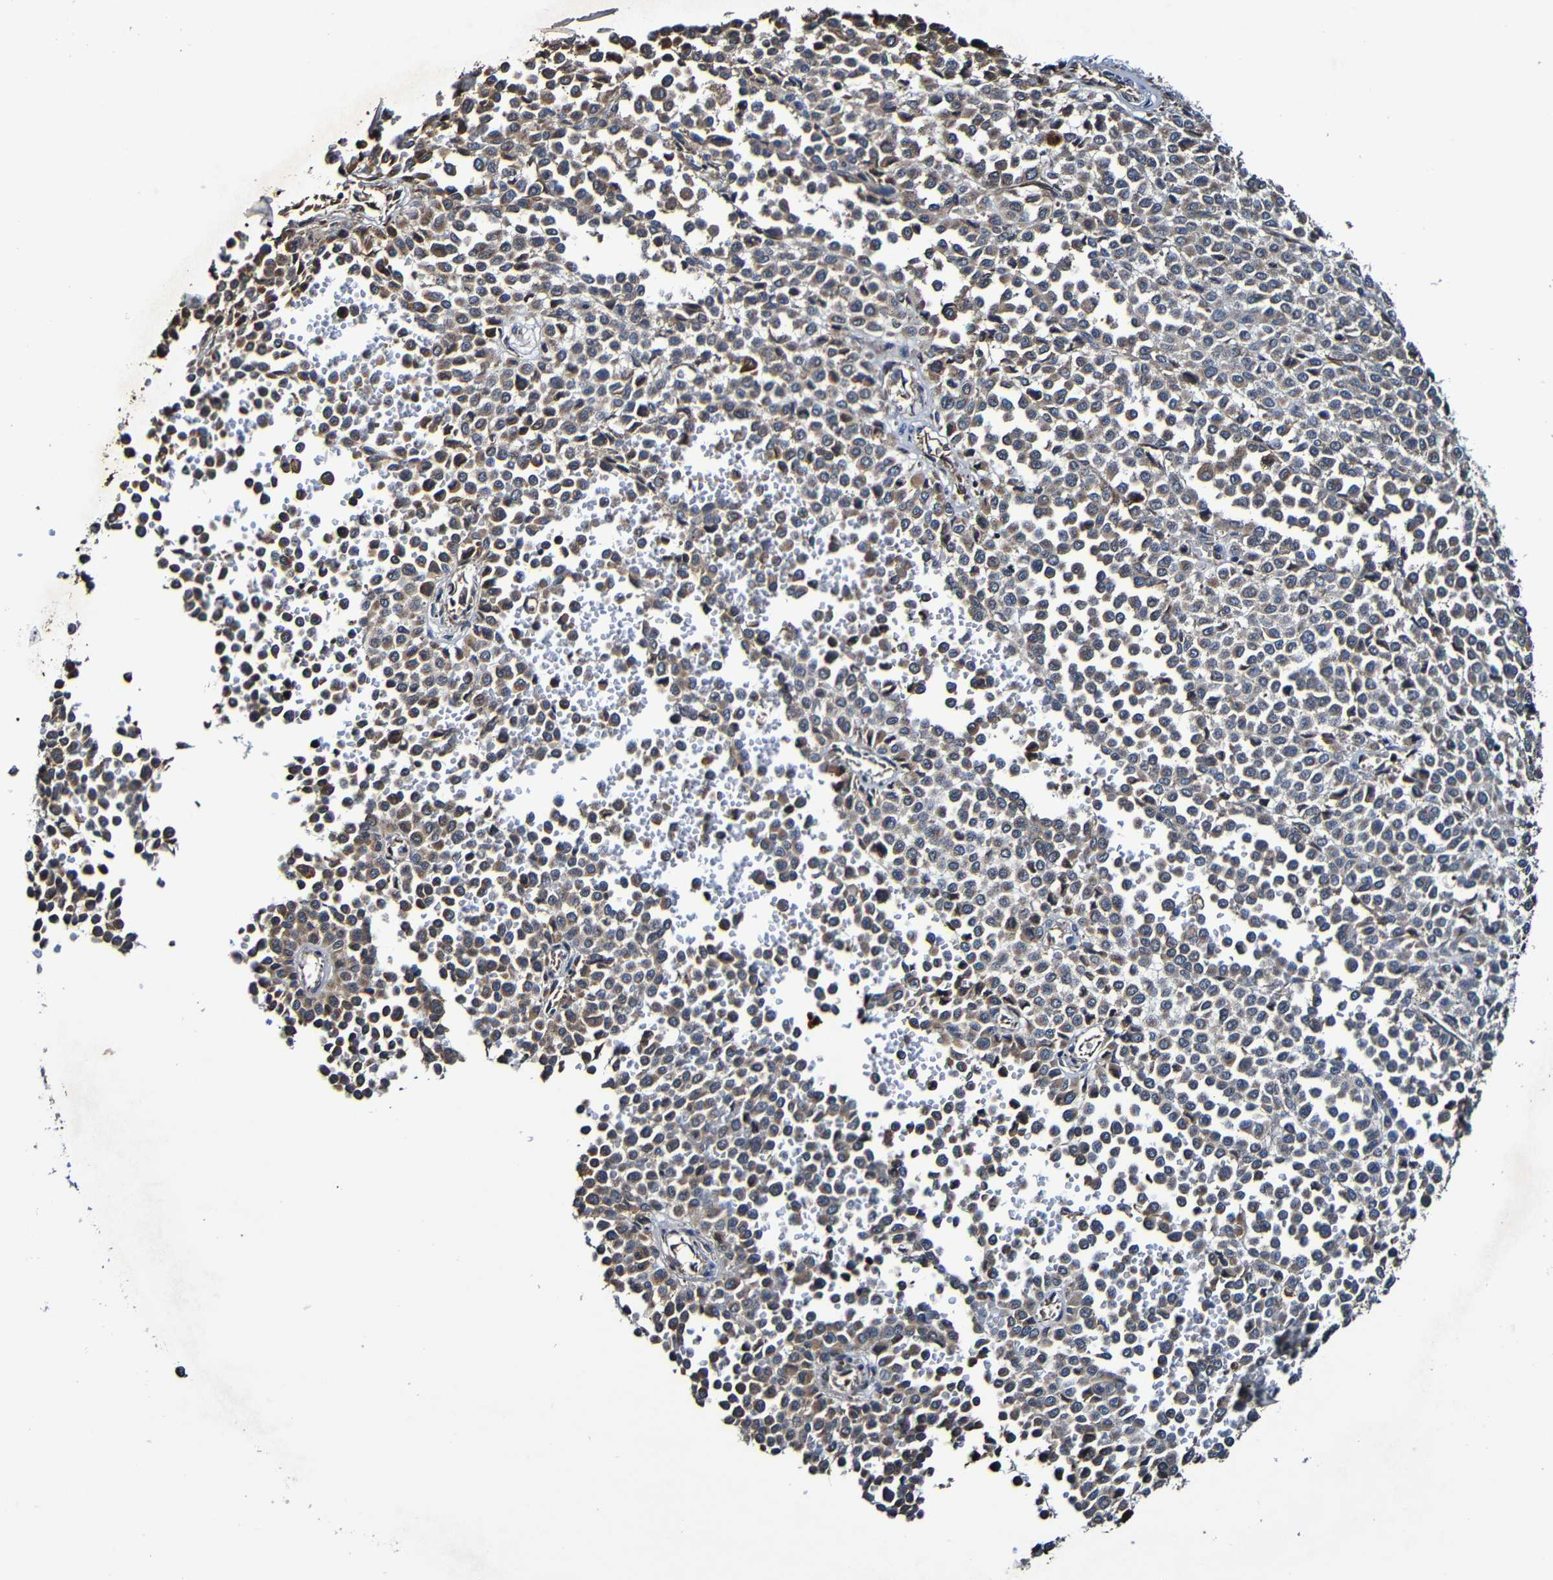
{"staining": {"intensity": "moderate", "quantity": "25%-75%", "location": "cytoplasmic/membranous"}, "tissue": "melanoma", "cell_type": "Tumor cells", "image_type": "cancer", "snomed": [{"axis": "morphology", "description": "Malignant melanoma, Metastatic site"}, {"axis": "topography", "description": "Pancreas"}], "caption": "A histopathology image of malignant melanoma (metastatic site) stained for a protein shows moderate cytoplasmic/membranous brown staining in tumor cells. The protein of interest is stained brown, and the nuclei are stained in blue (DAB IHC with brightfield microscopy, high magnification).", "gene": "ADAM15", "patient": {"sex": "female", "age": 30}}